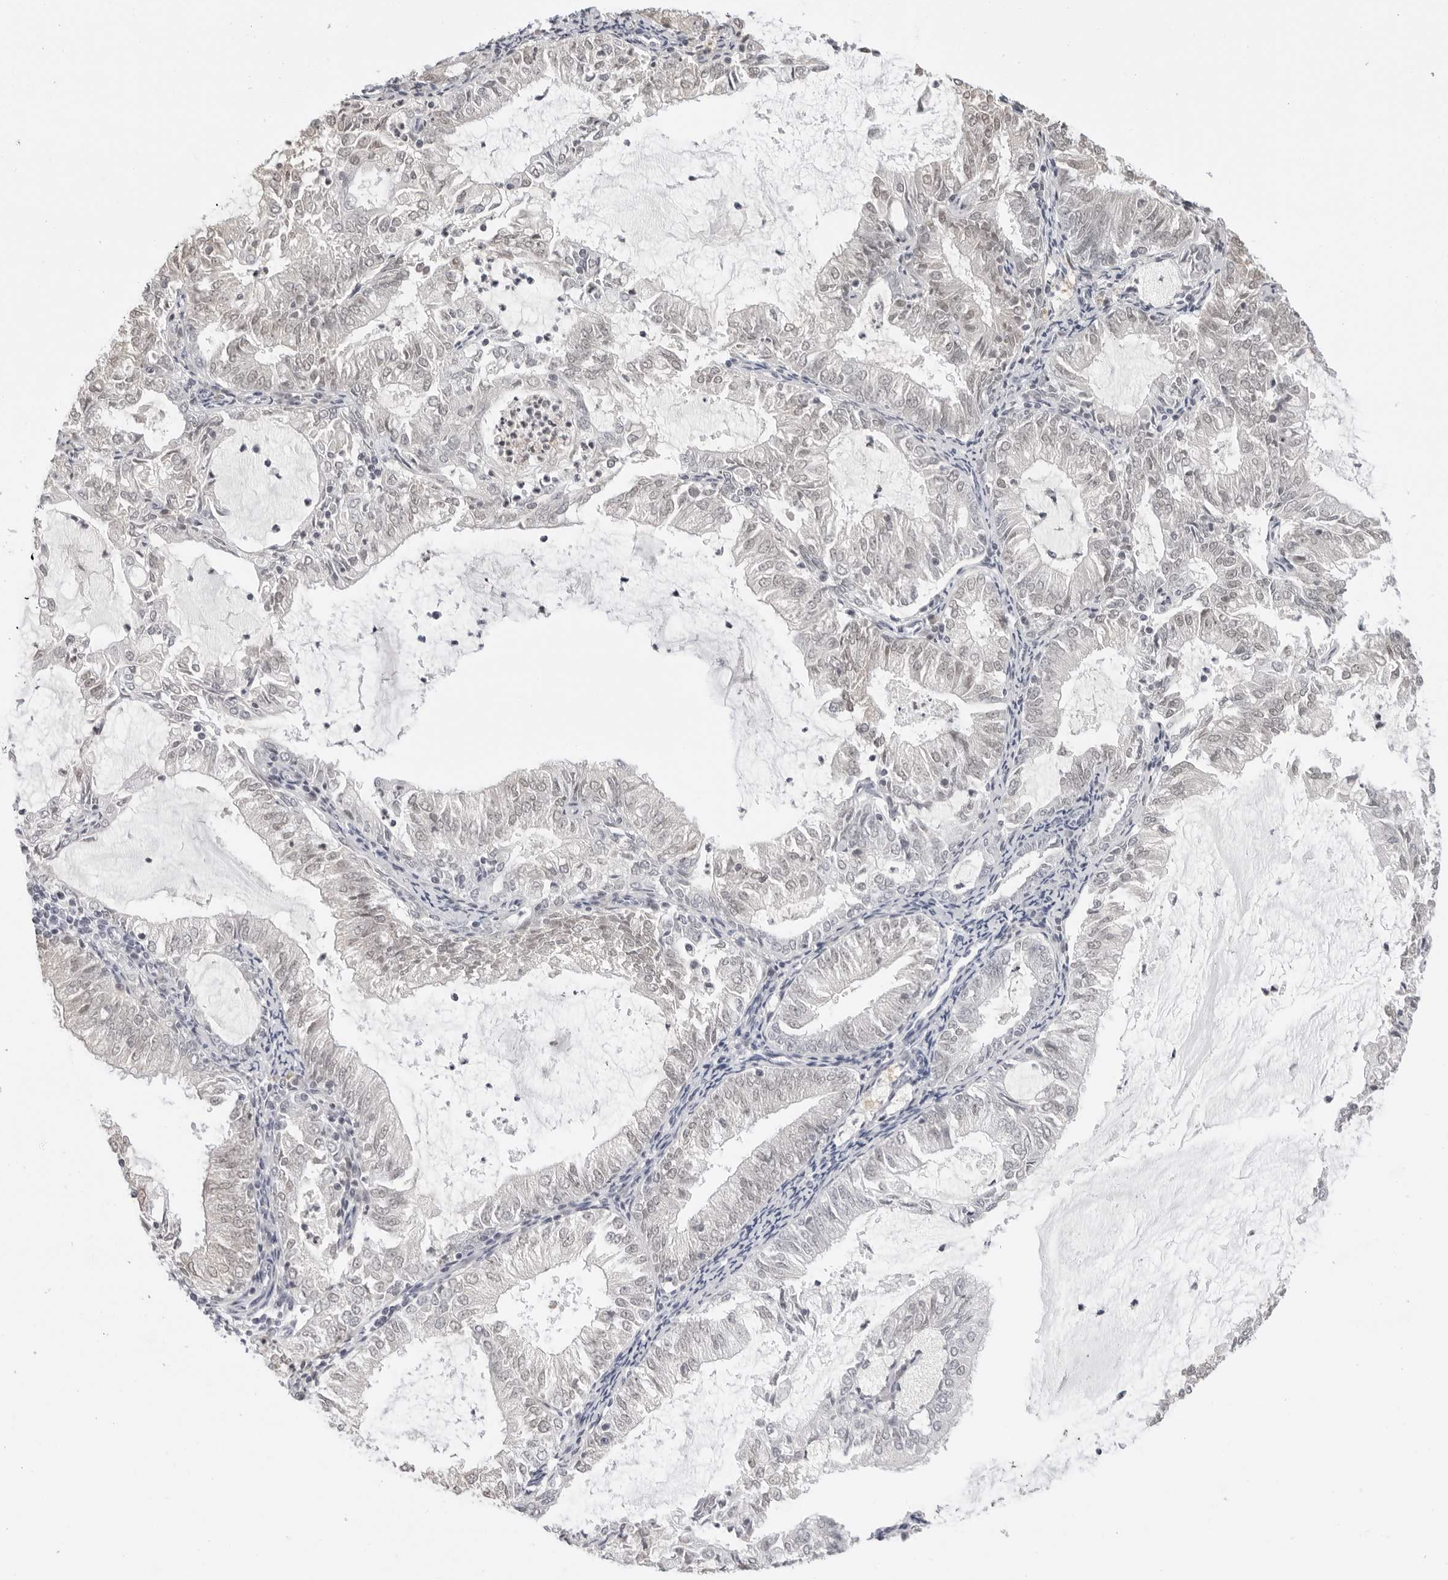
{"staining": {"intensity": "weak", "quantity": "<25%", "location": "nuclear"}, "tissue": "endometrial cancer", "cell_type": "Tumor cells", "image_type": "cancer", "snomed": [{"axis": "morphology", "description": "Adenocarcinoma, NOS"}, {"axis": "topography", "description": "Endometrium"}], "caption": "A histopathology image of human endometrial cancer is negative for staining in tumor cells.", "gene": "MSH6", "patient": {"sex": "female", "age": 57}}